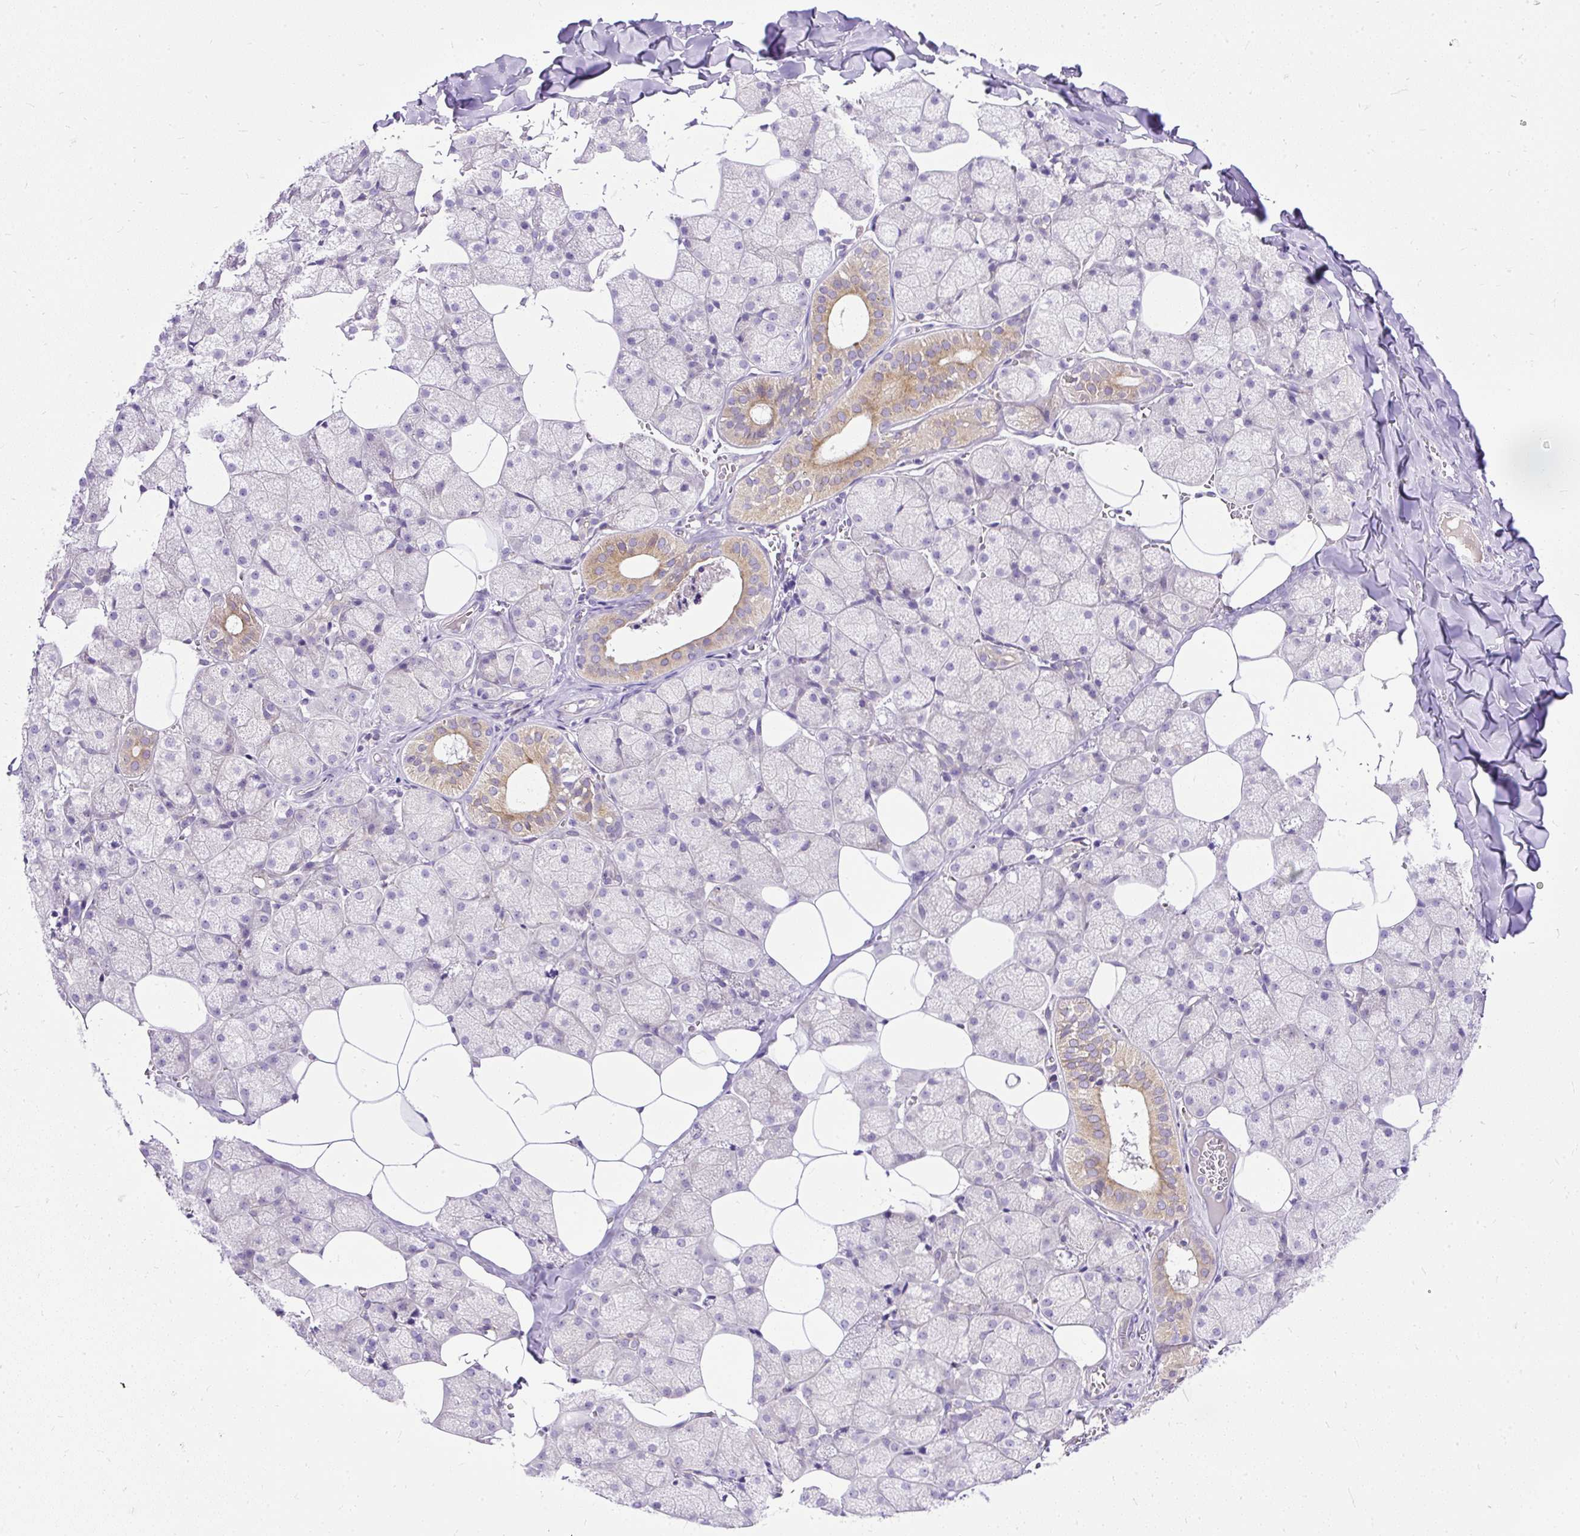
{"staining": {"intensity": "moderate", "quantity": "<25%", "location": "cytoplasmic/membranous"}, "tissue": "salivary gland", "cell_type": "Glandular cells", "image_type": "normal", "snomed": [{"axis": "morphology", "description": "Normal tissue, NOS"}, {"axis": "topography", "description": "Salivary gland"}, {"axis": "topography", "description": "Peripheral nerve tissue"}], "caption": "Immunohistochemical staining of unremarkable salivary gland shows <25% levels of moderate cytoplasmic/membranous protein expression in about <25% of glandular cells. The staining is performed using DAB (3,3'-diaminobenzidine) brown chromogen to label protein expression. The nuclei are counter-stained blue using hematoxylin.", "gene": "AMFR", "patient": {"sex": "male", "age": 38}}